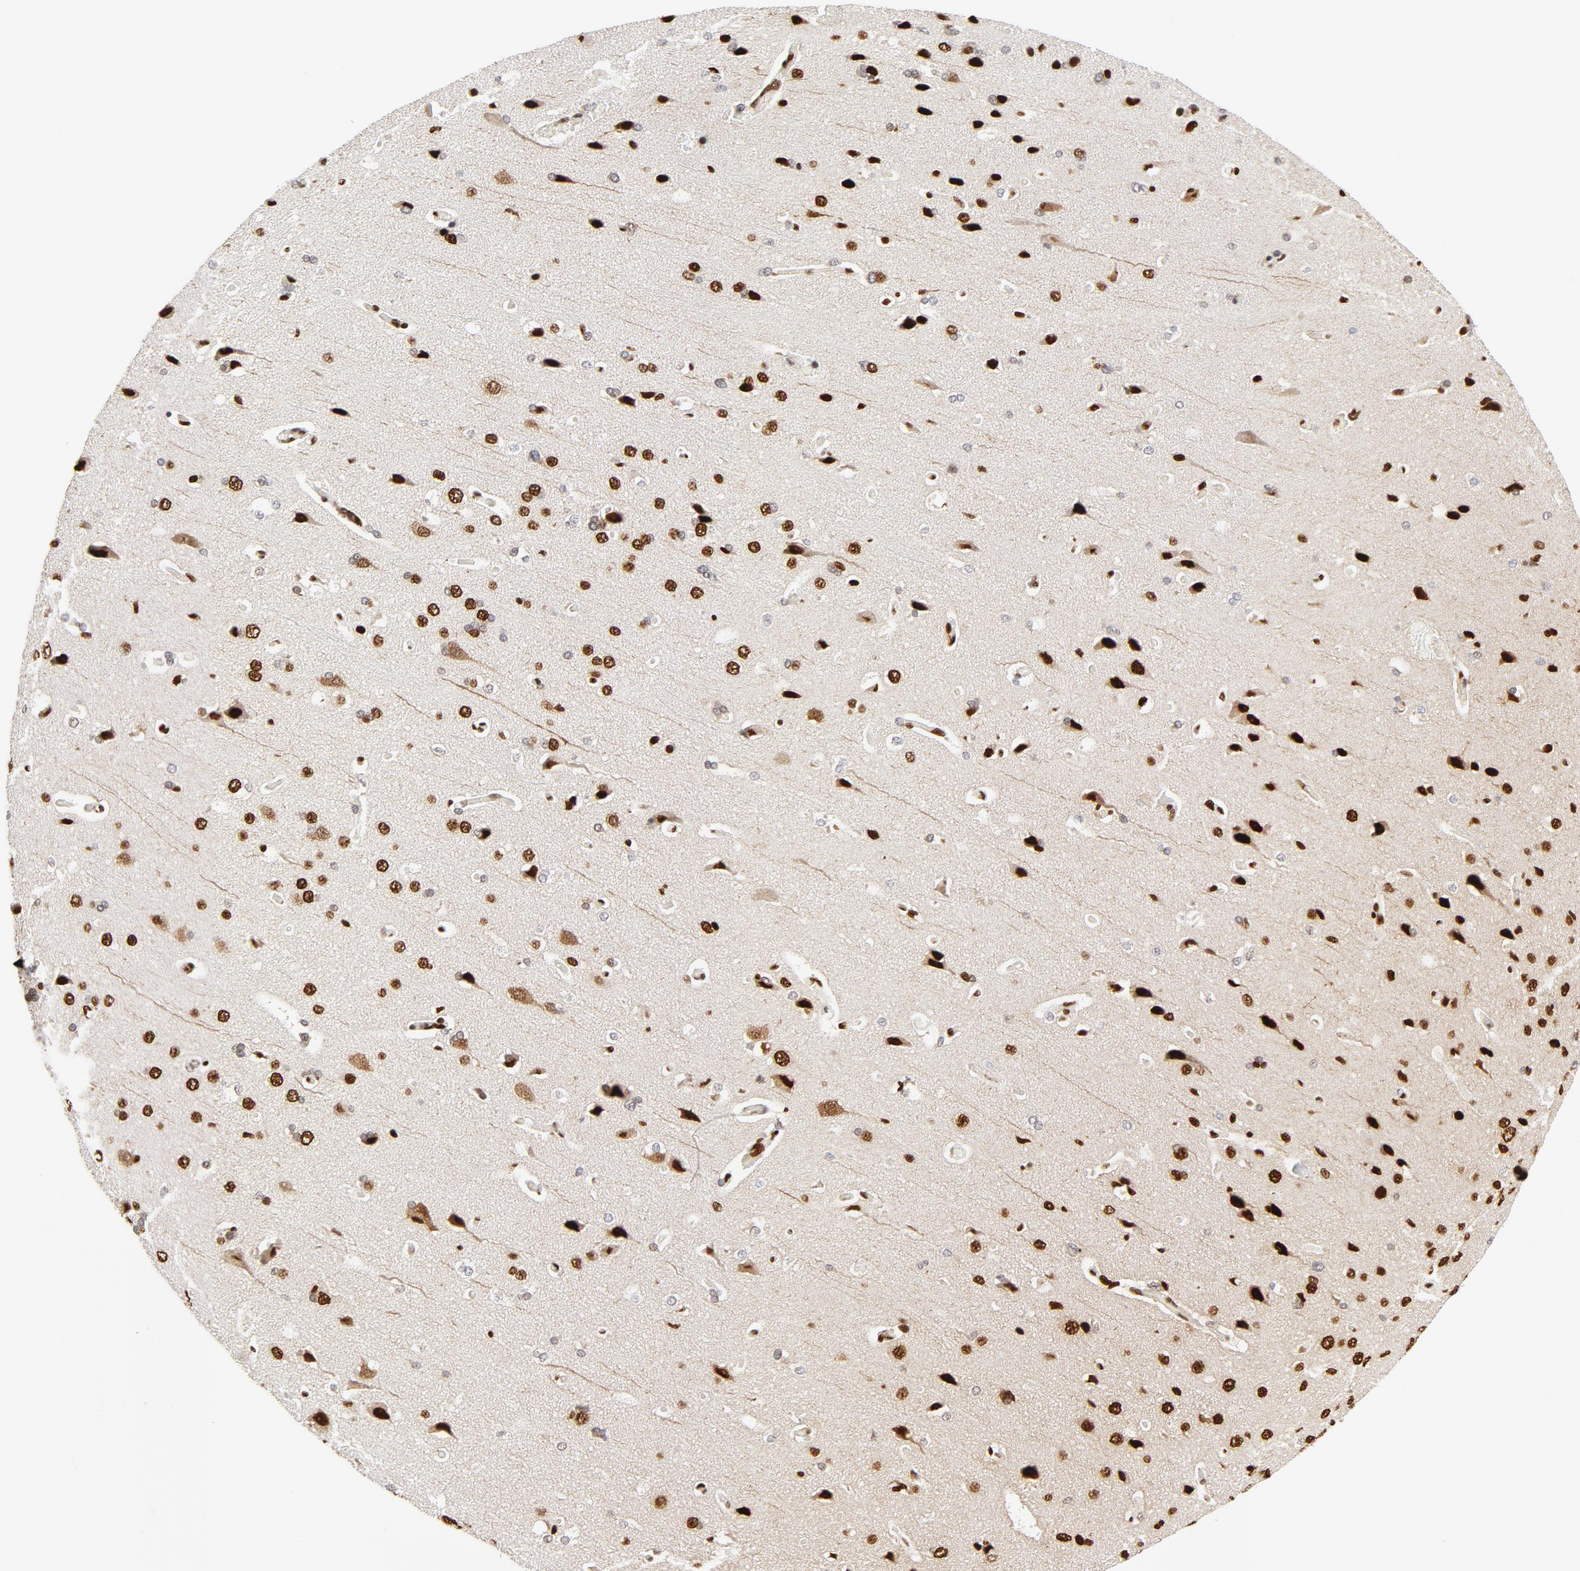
{"staining": {"intensity": "moderate", "quantity": ">75%", "location": "nuclear"}, "tissue": "cerebral cortex", "cell_type": "Endothelial cells", "image_type": "normal", "snomed": [{"axis": "morphology", "description": "Normal tissue, NOS"}, {"axis": "topography", "description": "Cerebral cortex"}], "caption": "IHC histopathology image of normal cerebral cortex: human cerebral cortex stained using IHC displays medium levels of moderate protein expression localized specifically in the nuclear of endothelial cells, appearing as a nuclear brown color.", "gene": "MEF2A", "patient": {"sex": "male", "age": 62}}